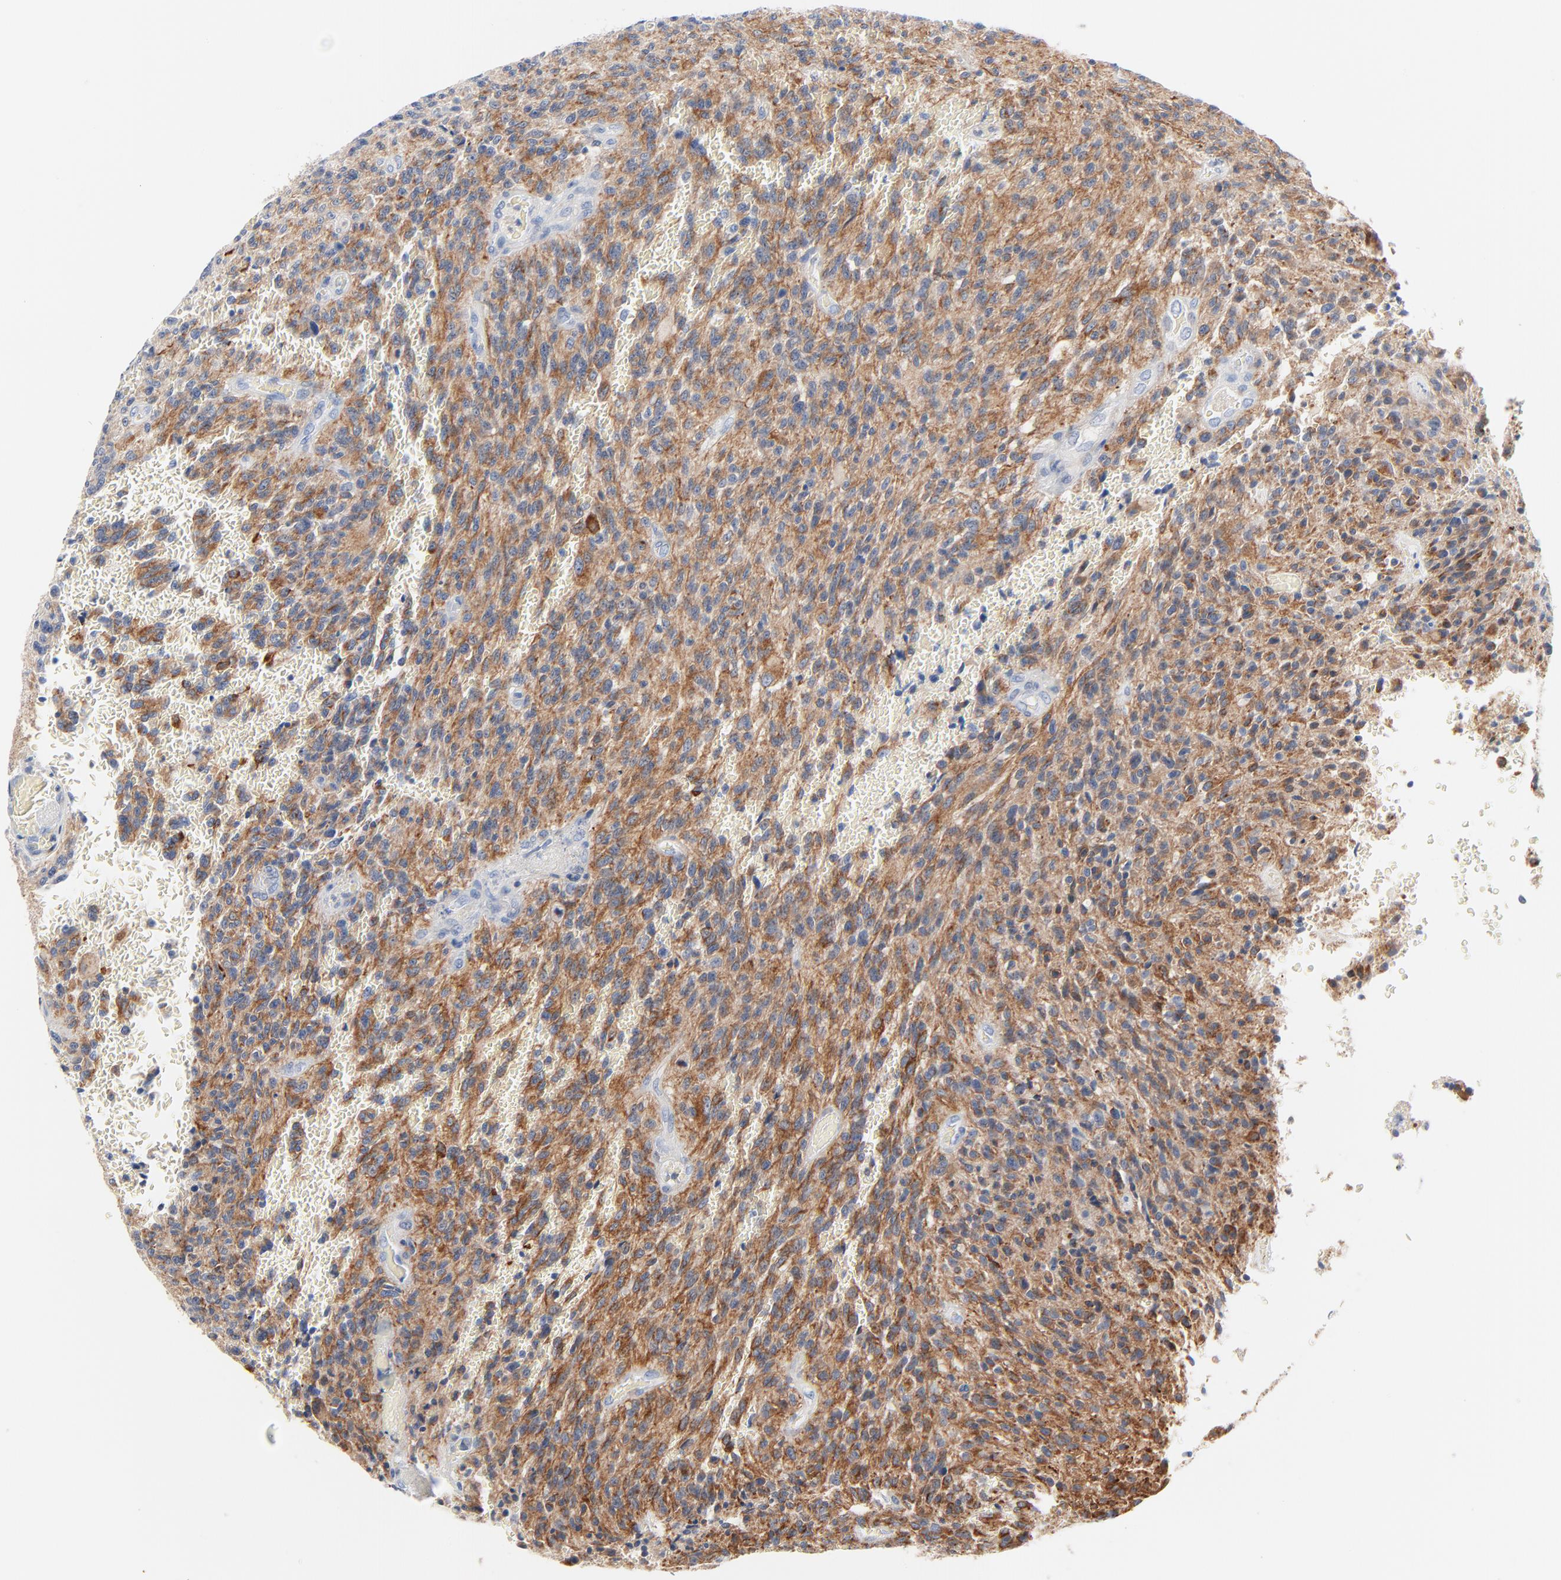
{"staining": {"intensity": "moderate", "quantity": ">75%", "location": "cytoplasmic/membranous"}, "tissue": "glioma", "cell_type": "Tumor cells", "image_type": "cancer", "snomed": [{"axis": "morphology", "description": "Normal tissue, NOS"}, {"axis": "morphology", "description": "Glioma, malignant, High grade"}, {"axis": "topography", "description": "Cerebral cortex"}], "caption": "Protein expression analysis of high-grade glioma (malignant) shows moderate cytoplasmic/membranous staining in approximately >75% of tumor cells.", "gene": "IFT43", "patient": {"sex": "male", "age": 56}}